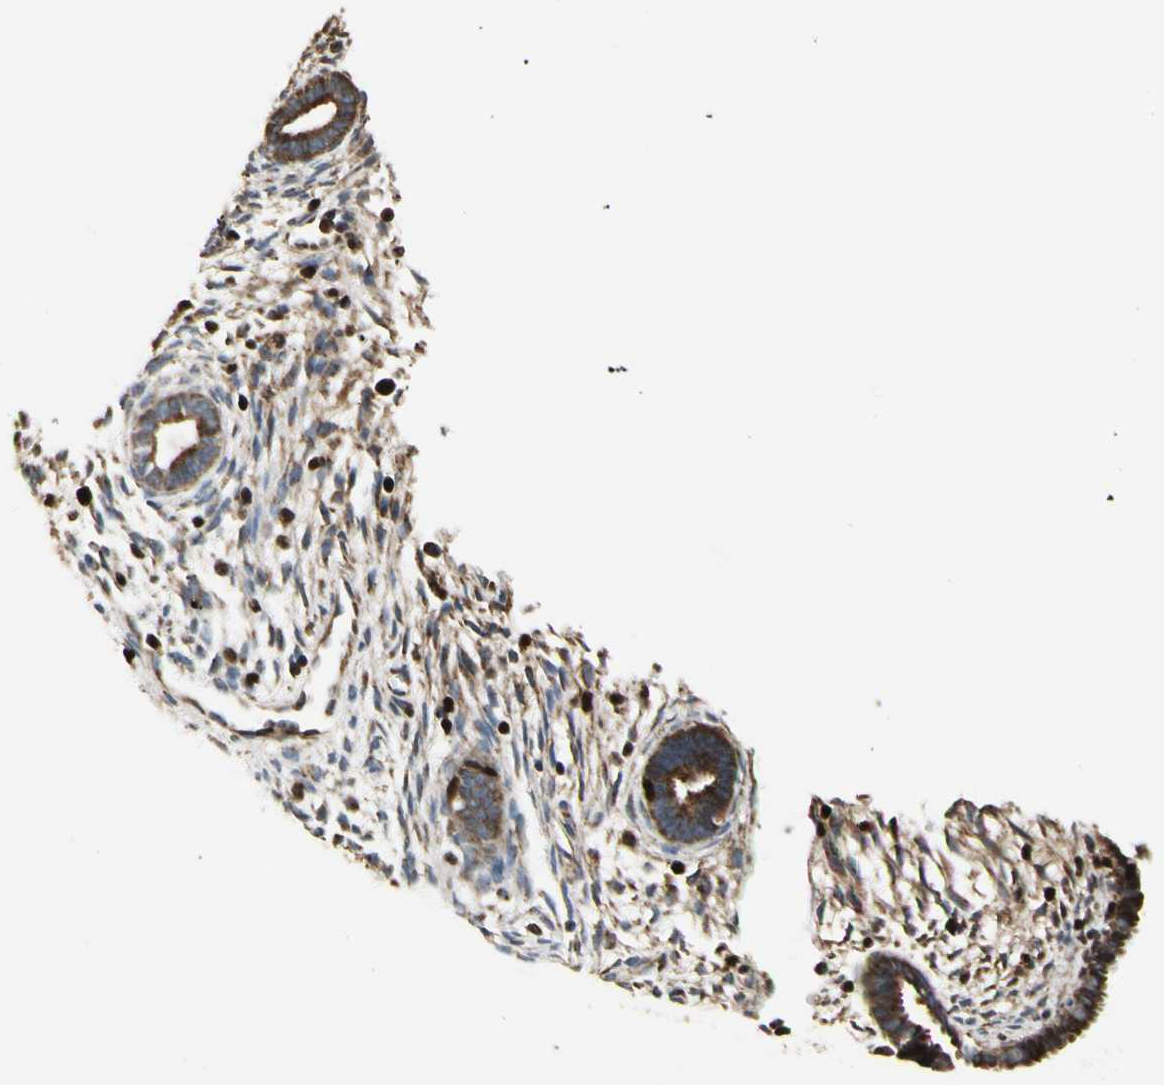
{"staining": {"intensity": "strong", "quantity": "25%-75%", "location": "cytoplasmic/membranous,nuclear"}, "tissue": "endometrium", "cell_type": "Cells in endometrial stroma", "image_type": "normal", "snomed": [{"axis": "morphology", "description": "Normal tissue, NOS"}, {"axis": "topography", "description": "Endometrium"}], "caption": "This is a histology image of IHC staining of normal endometrium, which shows strong staining in the cytoplasmic/membranous,nuclear of cells in endometrial stroma.", "gene": "IP6K2", "patient": {"sex": "female", "age": 72}}